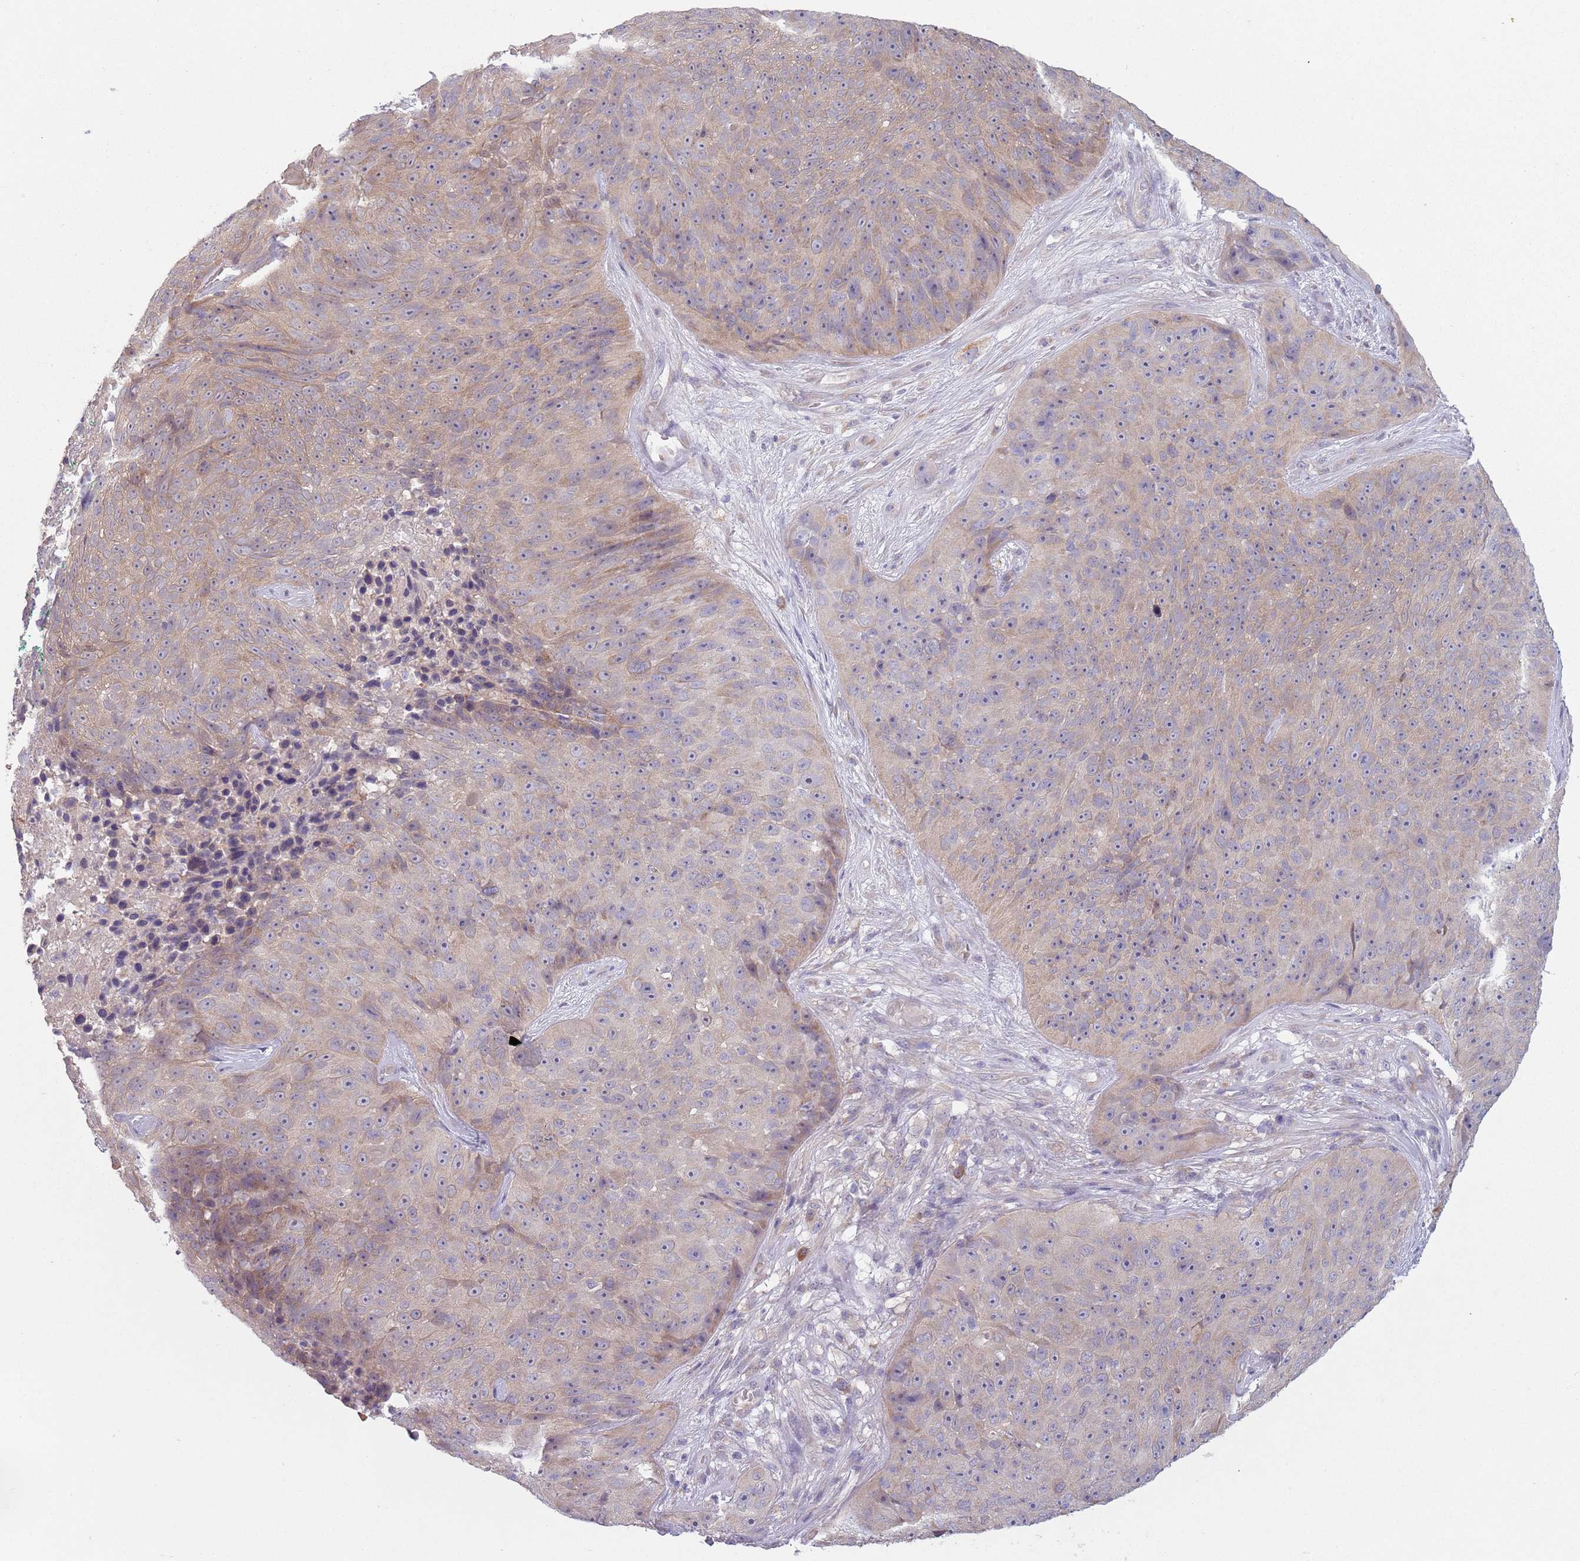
{"staining": {"intensity": "weak", "quantity": "<25%", "location": "cytoplasmic/membranous"}, "tissue": "skin cancer", "cell_type": "Tumor cells", "image_type": "cancer", "snomed": [{"axis": "morphology", "description": "Squamous cell carcinoma, NOS"}, {"axis": "topography", "description": "Skin"}], "caption": "Skin cancer was stained to show a protein in brown. There is no significant positivity in tumor cells. (DAB (3,3'-diaminobenzidine) immunohistochemistry (IHC) visualized using brightfield microscopy, high magnification).", "gene": "COQ5", "patient": {"sex": "female", "age": 87}}